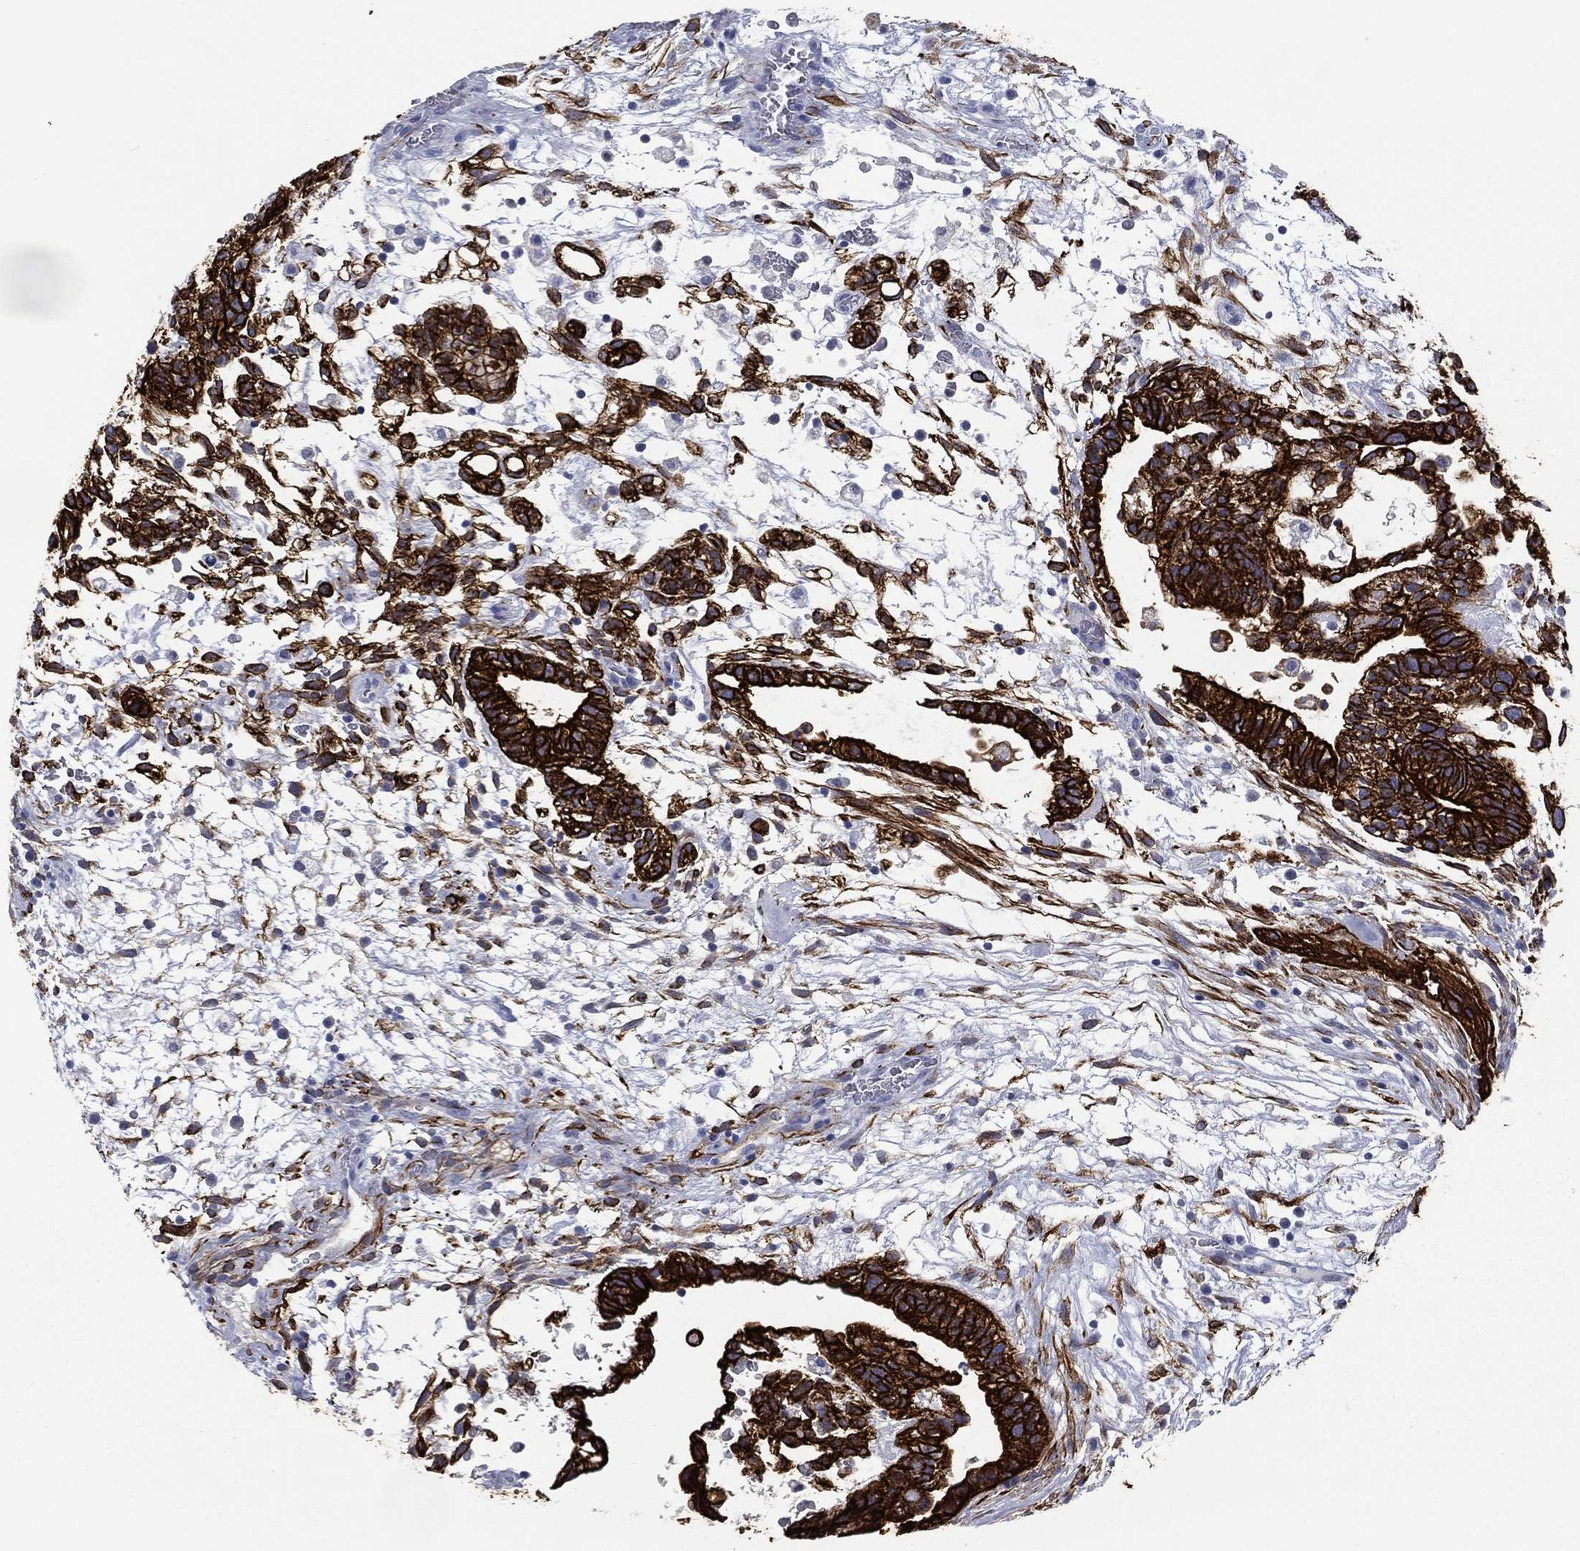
{"staining": {"intensity": "strong", "quantity": ">75%", "location": "cytoplasmic/membranous"}, "tissue": "testis cancer", "cell_type": "Tumor cells", "image_type": "cancer", "snomed": [{"axis": "morphology", "description": "Normal tissue, NOS"}, {"axis": "morphology", "description": "Carcinoma, Embryonal, NOS"}, {"axis": "topography", "description": "Testis"}], "caption": "High-magnification brightfield microscopy of embryonal carcinoma (testis) stained with DAB (3,3'-diaminobenzidine) (brown) and counterstained with hematoxylin (blue). tumor cells exhibit strong cytoplasmic/membranous positivity is identified in approximately>75% of cells. (DAB IHC with brightfield microscopy, high magnification).", "gene": "KRT7", "patient": {"sex": "male", "age": 32}}